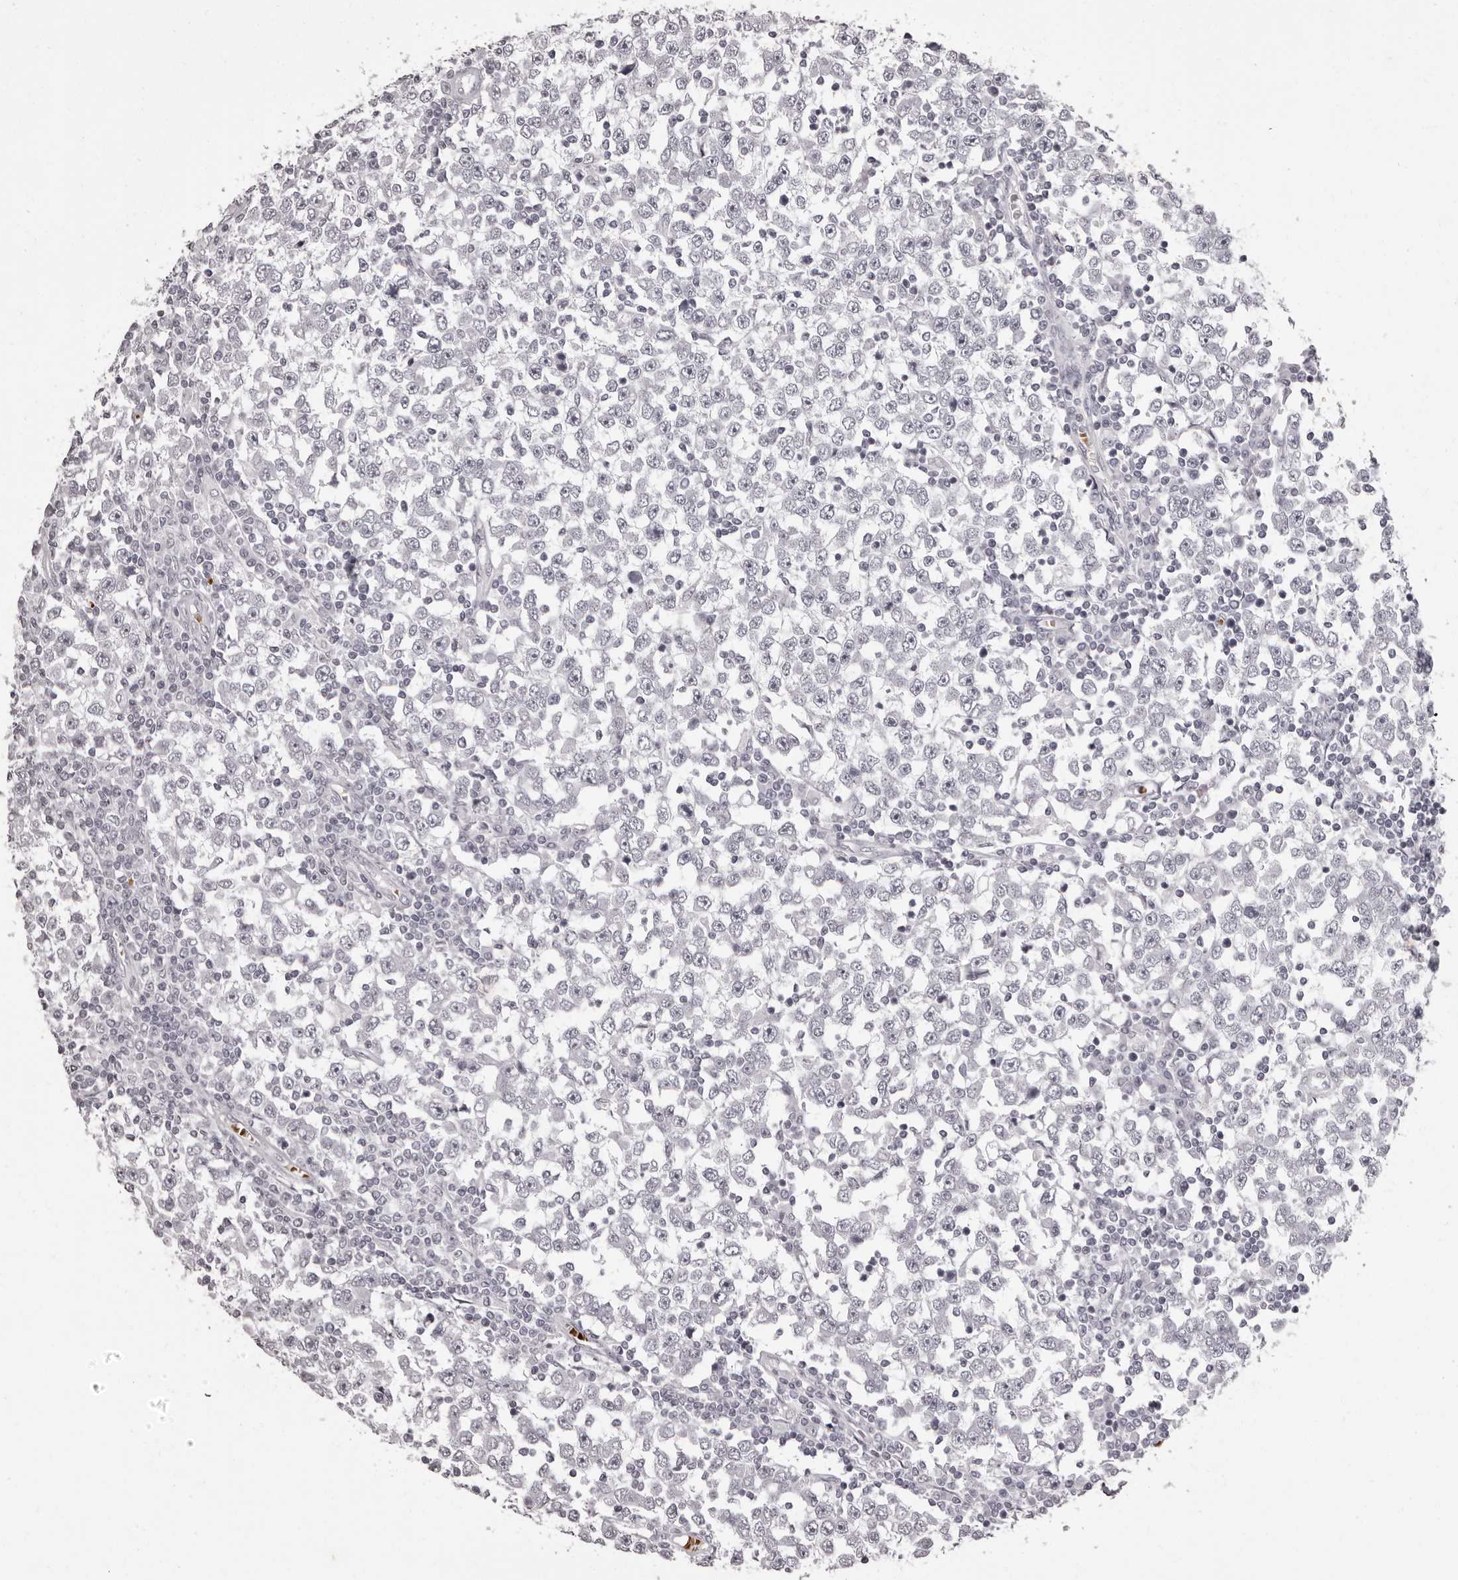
{"staining": {"intensity": "negative", "quantity": "none", "location": "none"}, "tissue": "testis cancer", "cell_type": "Tumor cells", "image_type": "cancer", "snomed": [{"axis": "morphology", "description": "Seminoma, NOS"}, {"axis": "topography", "description": "Testis"}], "caption": "Immunohistochemistry (IHC) histopathology image of neoplastic tissue: human testis seminoma stained with DAB (3,3'-diaminobenzidine) demonstrates no significant protein staining in tumor cells.", "gene": "C8orf74", "patient": {"sex": "male", "age": 65}}